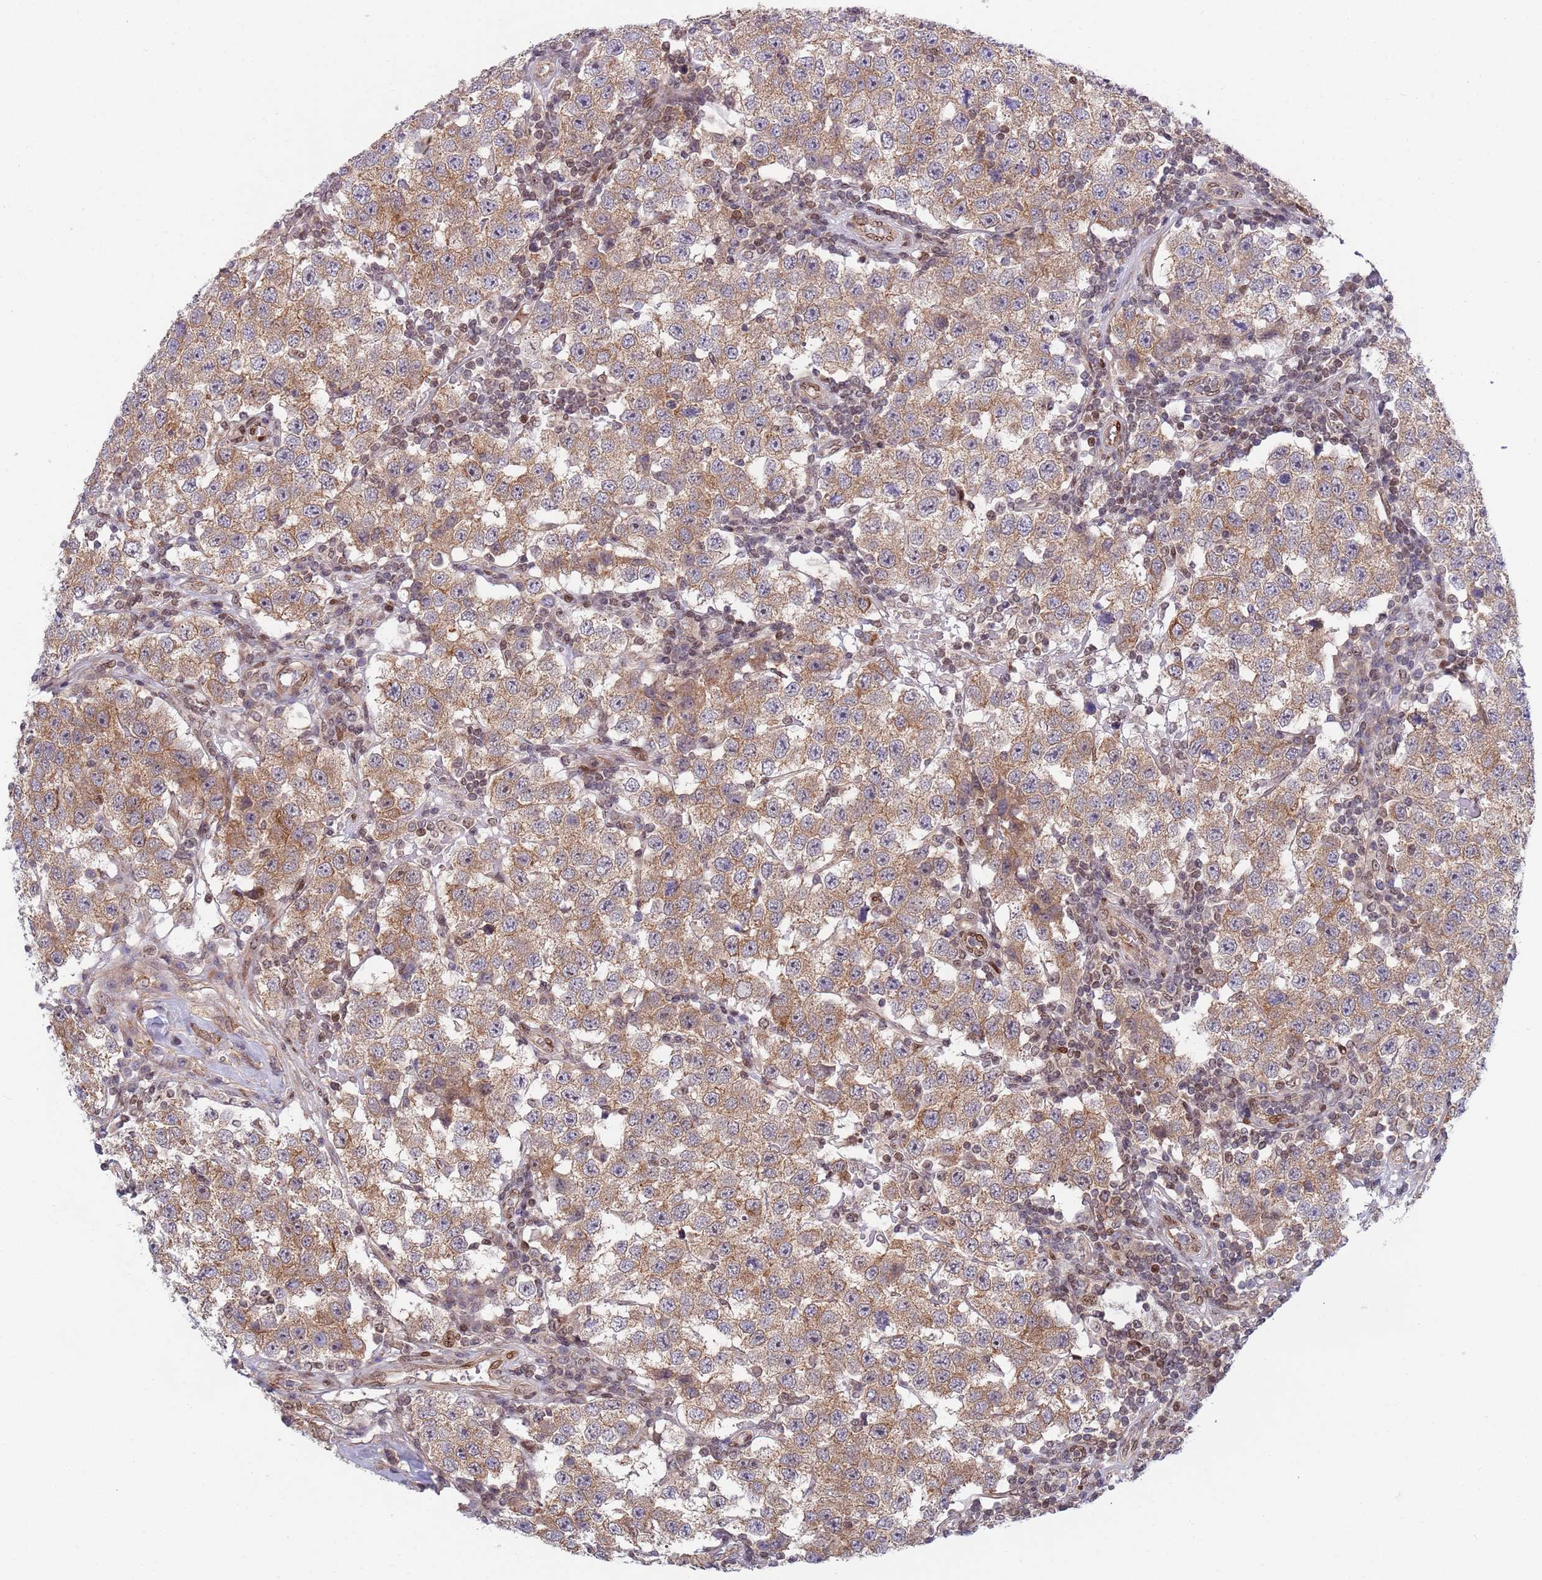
{"staining": {"intensity": "moderate", "quantity": ">75%", "location": "cytoplasmic/membranous"}, "tissue": "testis cancer", "cell_type": "Tumor cells", "image_type": "cancer", "snomed": [{"axis": "morphology", "description": "Seminoma, NOS"}, {"axis": "topography", "description": "Testis"}], "caption": "High-power microscopy captured an immunohistochemistry image of testis cancer (seminoma), revealing moderate cytoplasmic/membranous expression in approximately >75% of tumor cells.", "gene": "TBX10", "patient": {"sex": "male", "age": 34}}